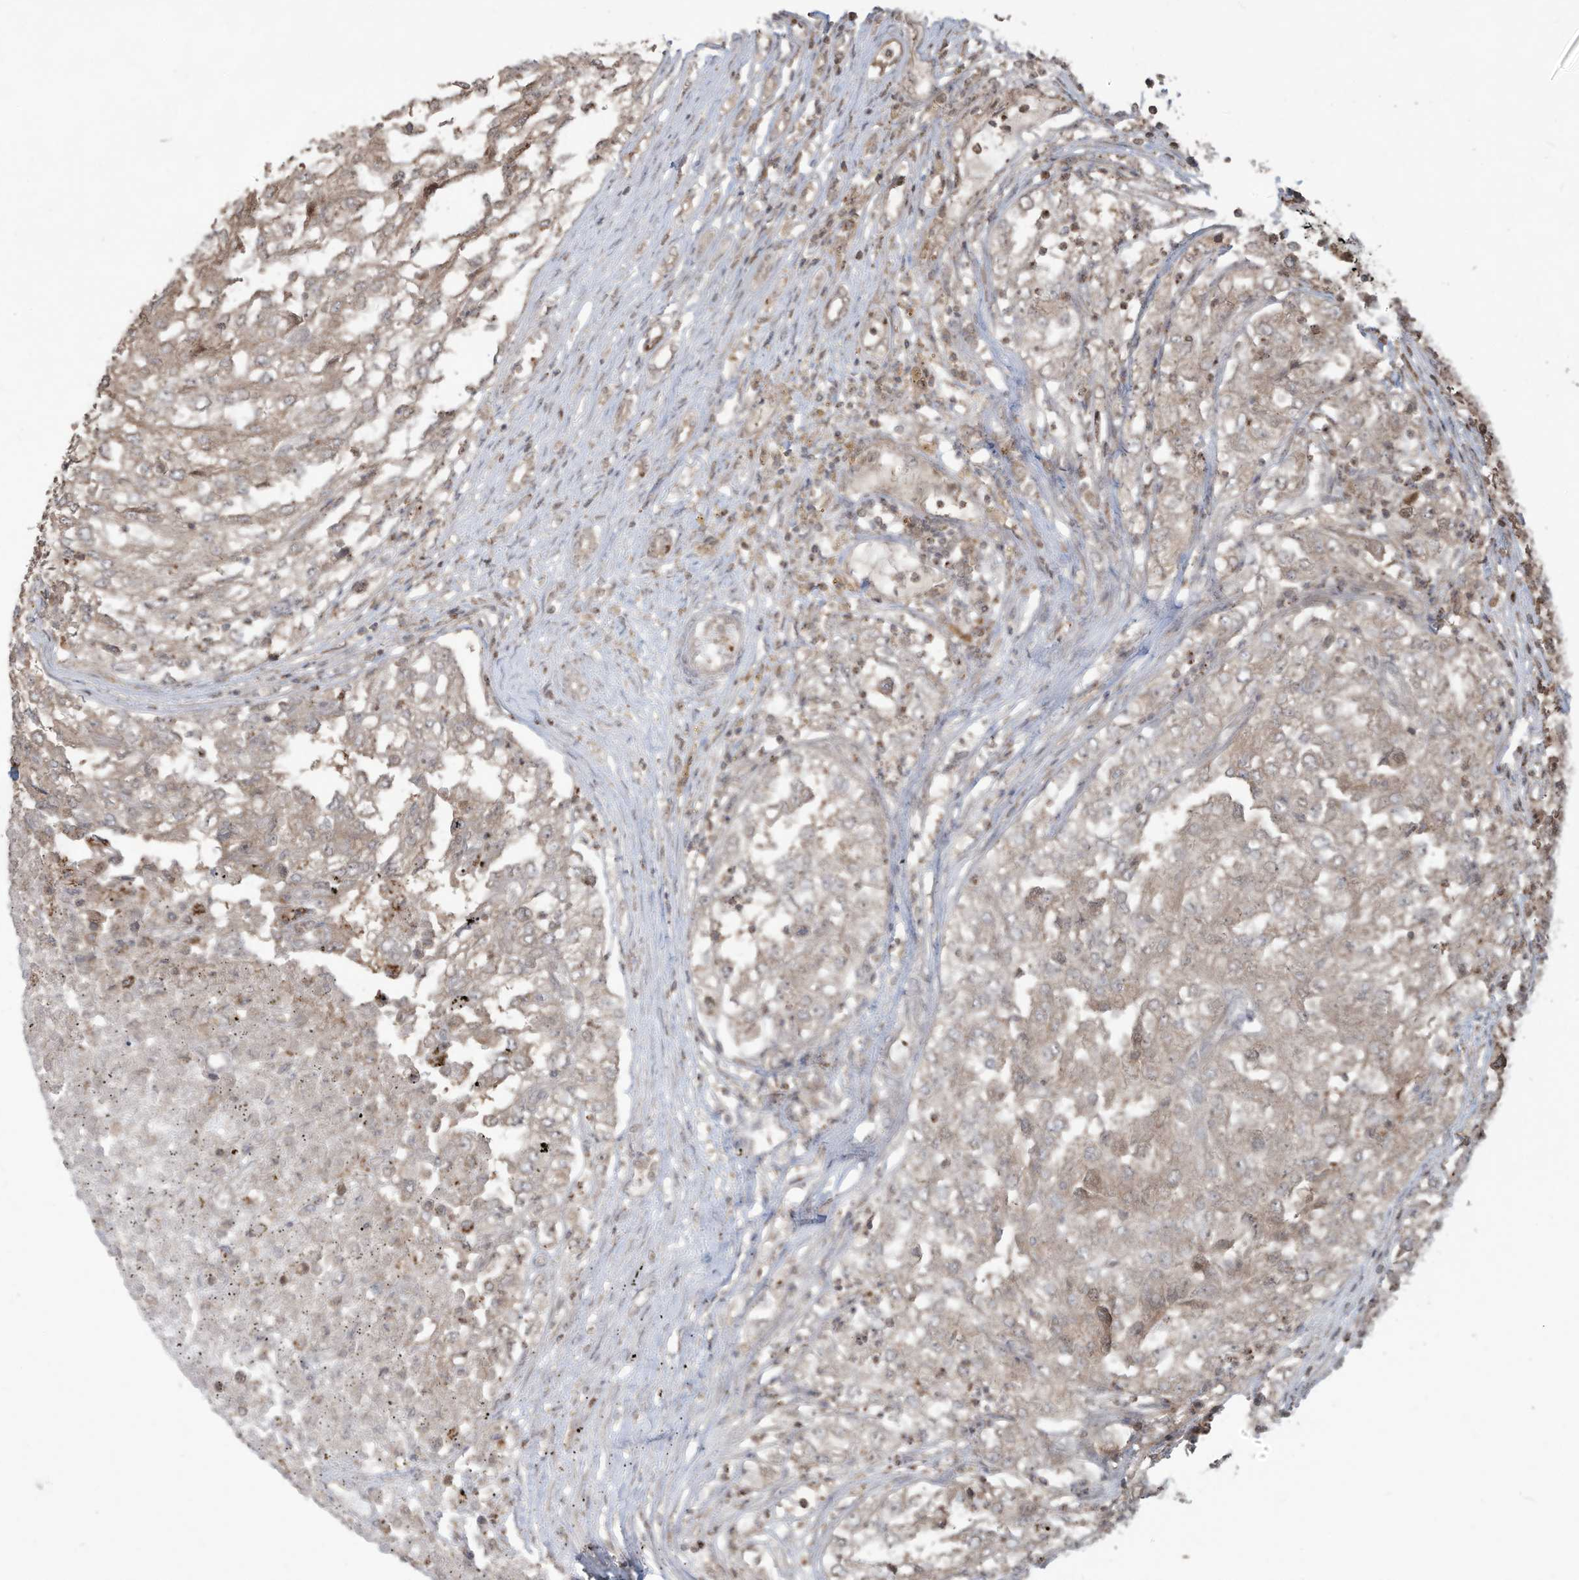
{"staining": {"intensity": "negative", "quantity": "none", "location": "none"}, "tissue": "renal cancer", "cell_type": "Tumor cells", "image_type": "cancer", "snomed": [{"axis": "morphology", "description": "Adenocarcinoma, NOS"}, {"axis": "topography", "description": "Kidney"}], "caption": "High power microscopy photomicrograph of an IHC photomicrograph of adenocarcinoma (renal), revealing no significant positivity in tumor cells.", "gene": "CARF", "patient": {"sex": "female", "age": 54}}